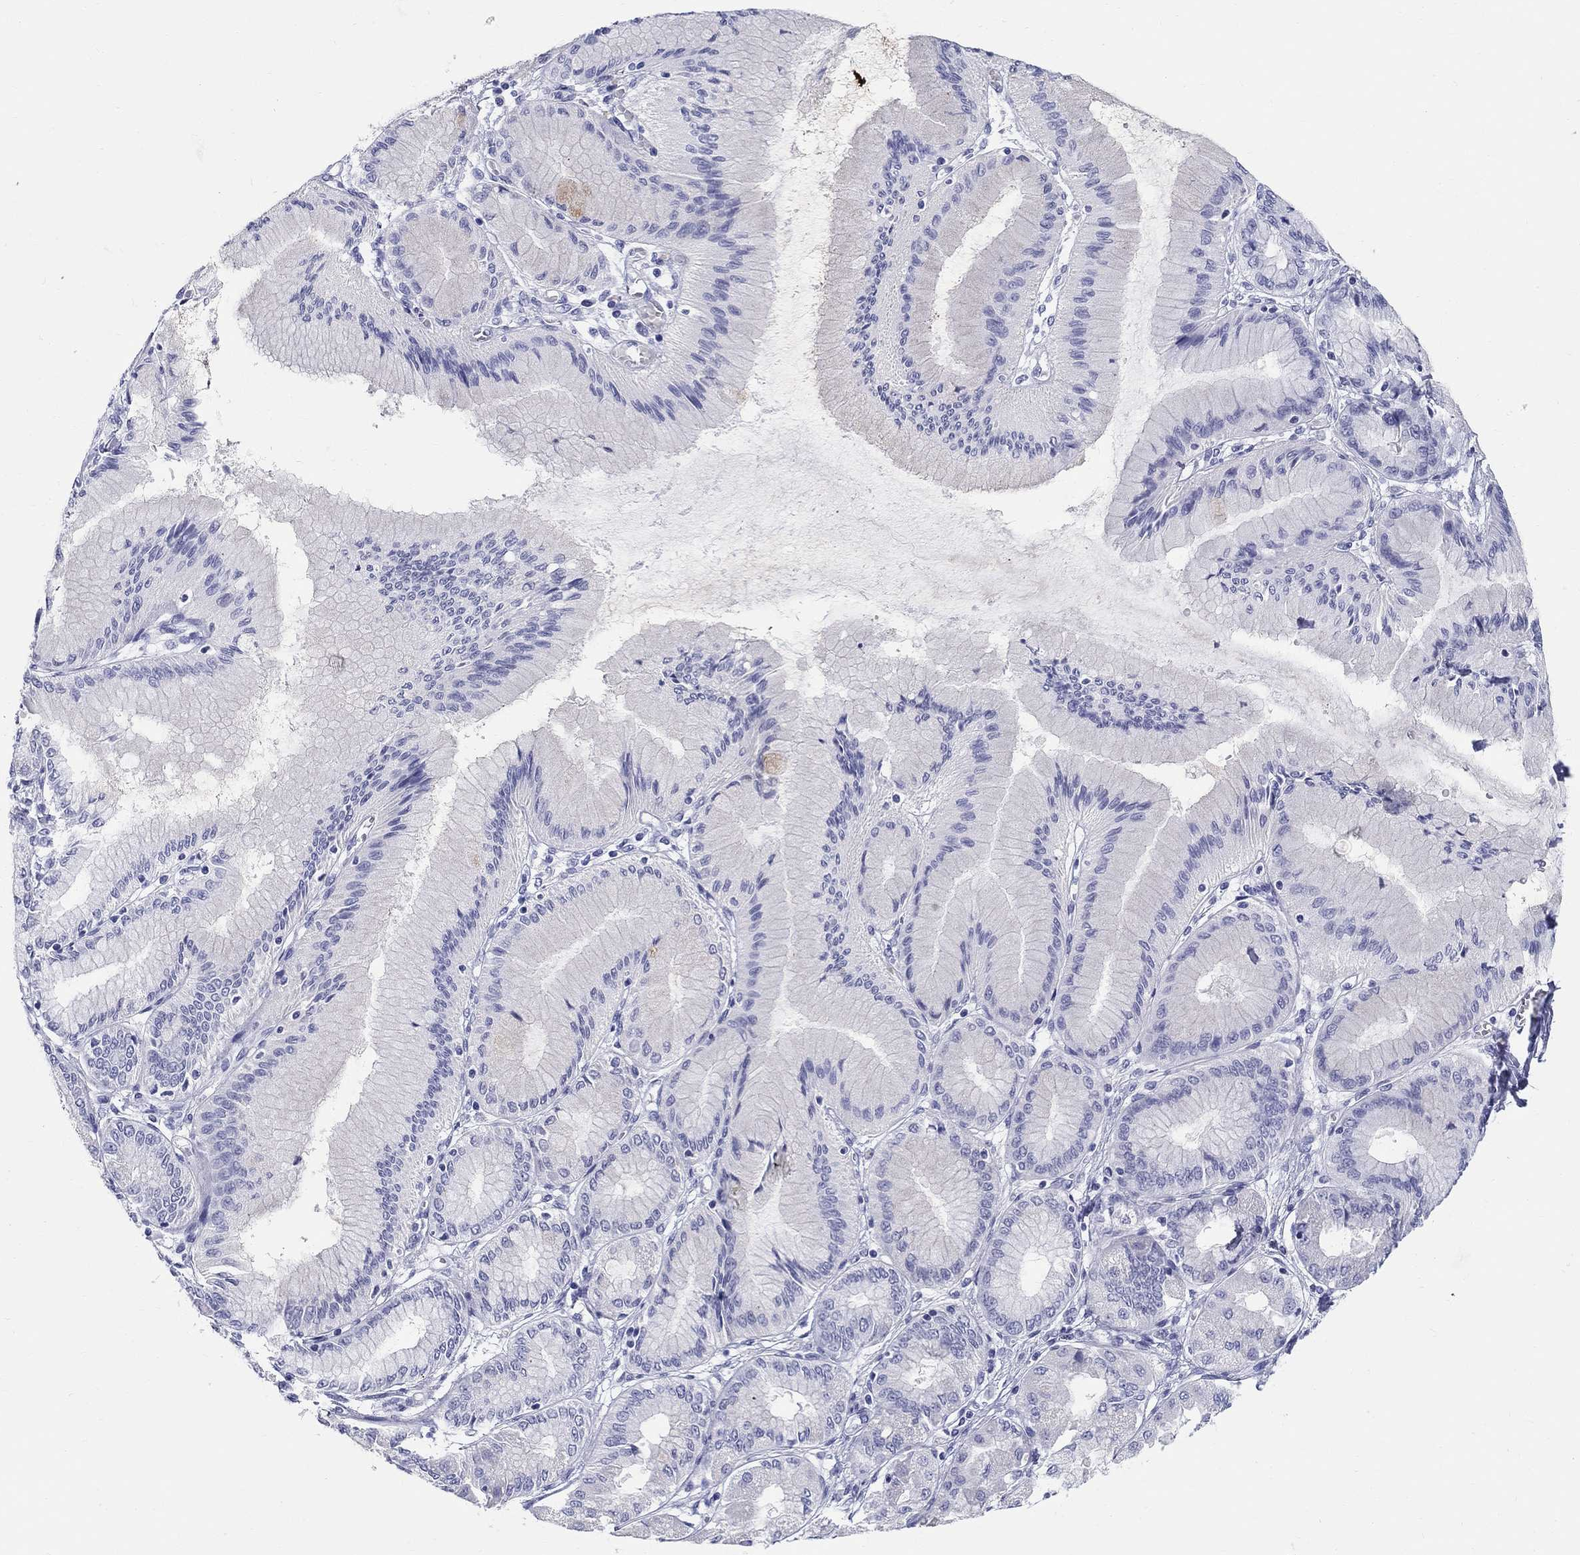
{"staining": {"intensity": "negative", "quantity": "none", "location": "none"}, "tissue": "stomach cancer", "cell_type": "Tumor cells", "image_type": "cancer", "snomed": [{"axis": "morphology", "description": "Normal tissue, NOS"}, {"axis": "morphology", "description": "Adenocarcinoma, NOS"}, {"axis": "morphology", "description": "Adenocarcinoma, High grade"}, {"axis": "topography", "description": "Stomach, upper"}, {"axis": "topography", "description": "Stomach"}], "caption": "Immunohistochemistry photomicrograph of human stomach cancer (adenocarcinoma) stained for a protein (brown), which exhibits no staining in tumor cells.", "gene": "LAMP5", "patient": {"sex": "female", "age": 65}}